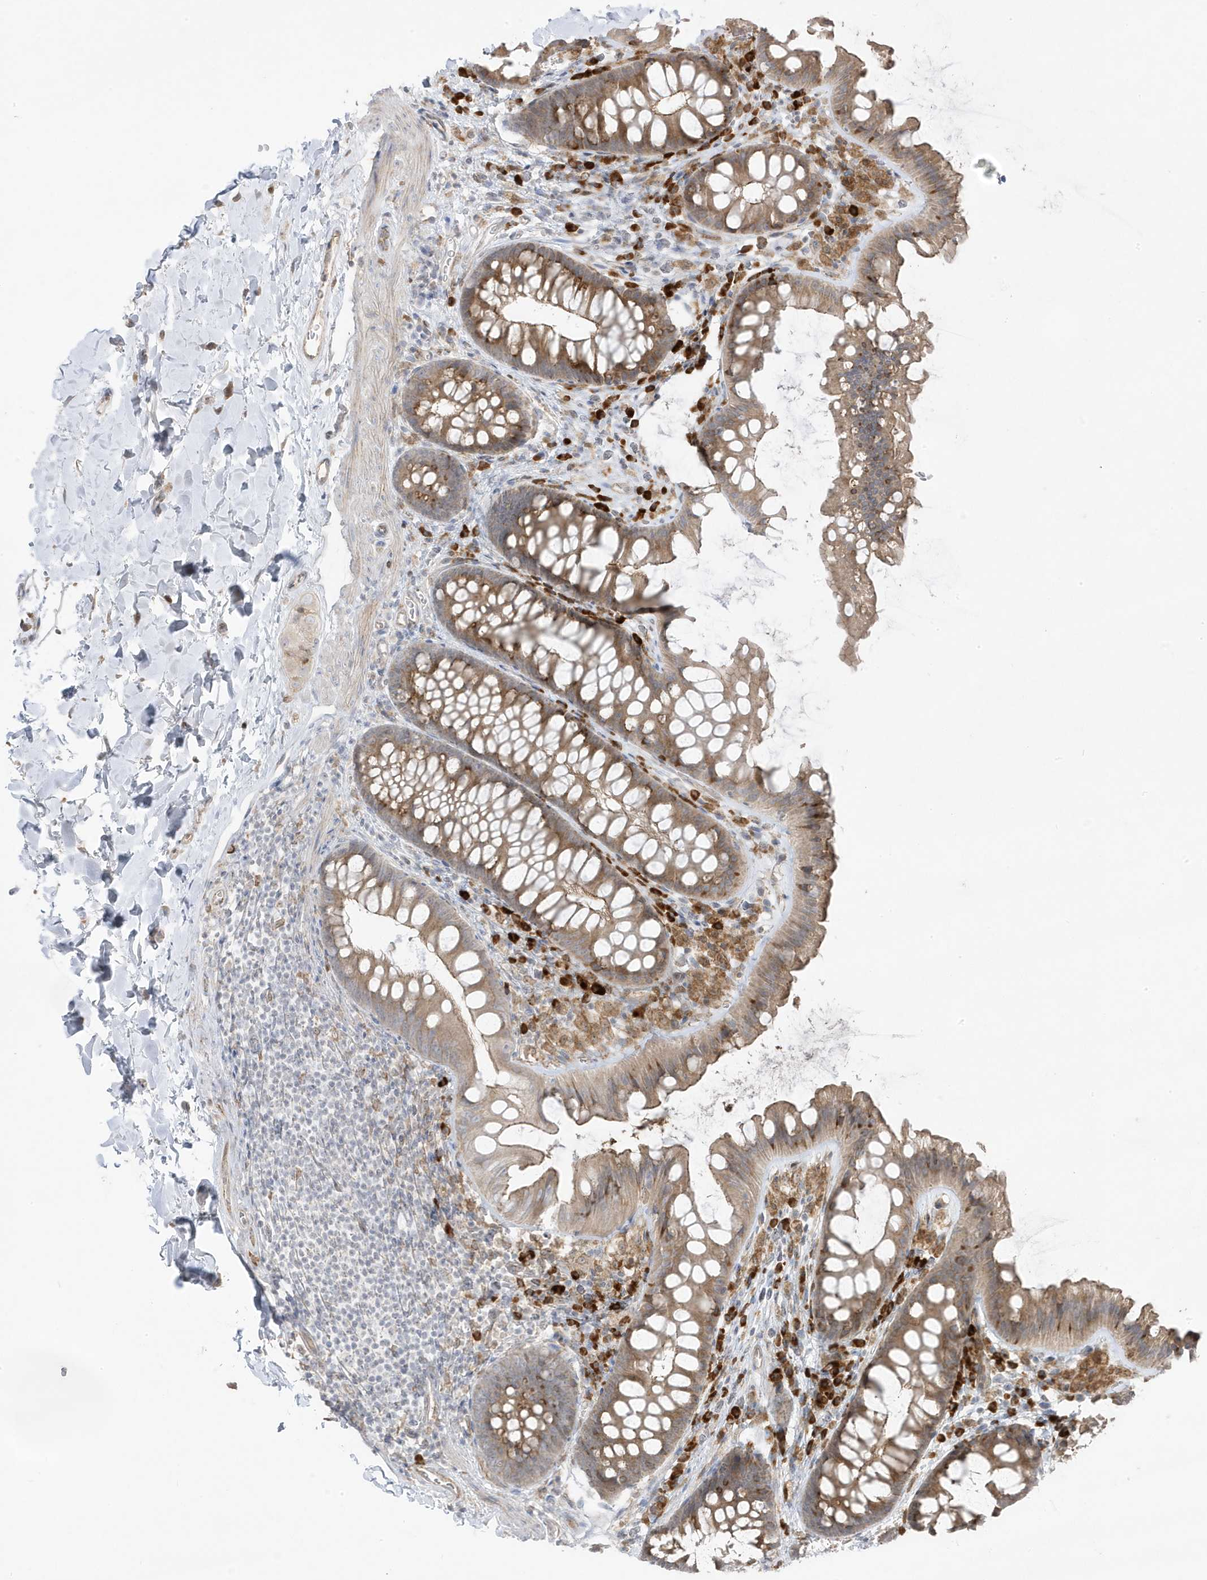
{"staining": {"intensity": "moderate", "quantity": ">75%", "location": "cytoplasmic/membranous"}, "tissue": "colon", "cell_type": "Endothelial cells", "image_type": "normal", "snomed": [{"axis": "morphology", "description": "Normal tissue, NOS"}, {"axis": "topography", "description": "Colon"}], "caption": "Immunohistochemical staining of benign human colon displays moderate cytoplasmic/membranous protein staining in approximately >75% of endothelial cells.", "gene": "ZNF654", "patient": {"sex": "female", "age": 62}}